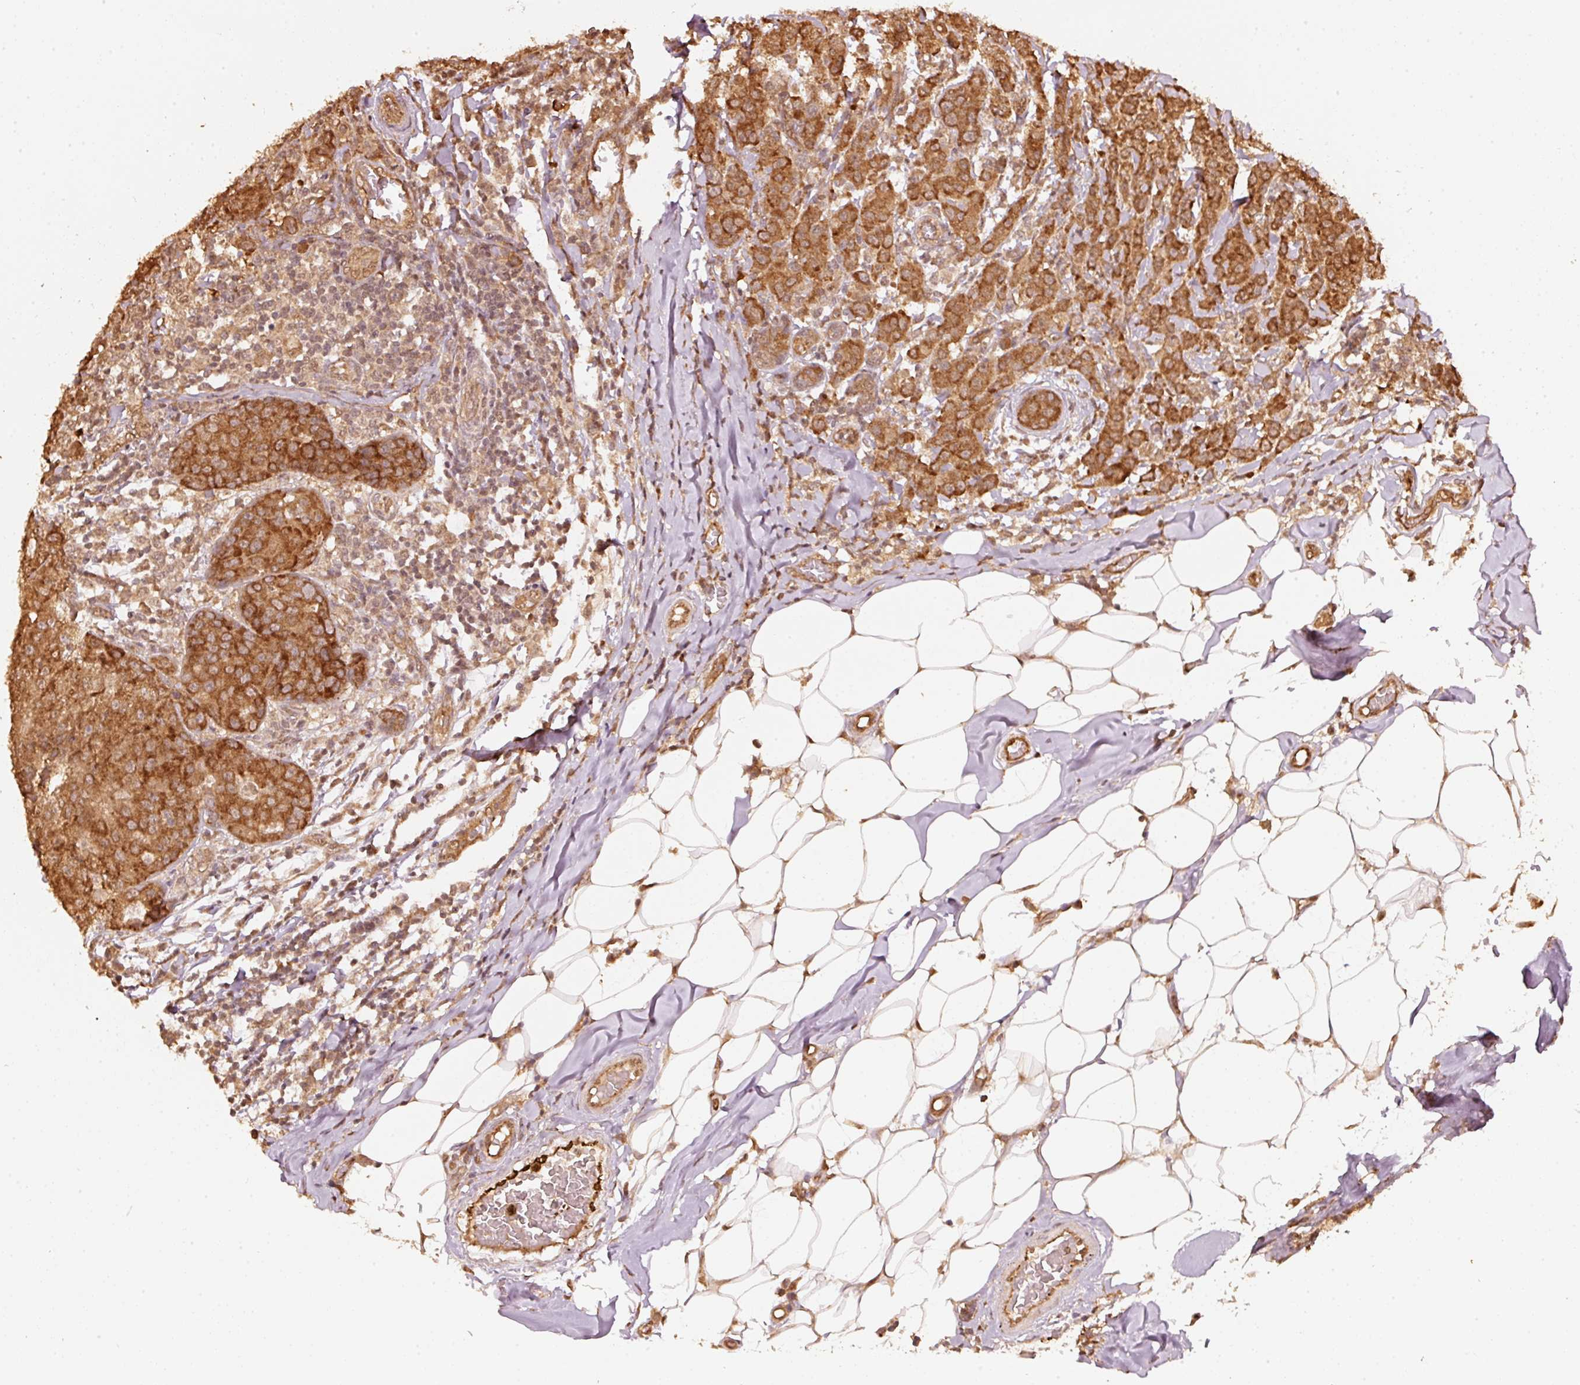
{"staining": {"intensity": "strong", "quantity": ">75%", "location": "cytoplasmic/membranous"}, "tissue": "breast cancer", "cell_type": "Tumor cells", "image_type": "cancer", "snomed": [{"axis": "morphology", "description": "Duct carcinoma"}, {"axis": "topography", "description": "Breast"}], "caption": "Immunohistochemical staining of human breast cancer reveals high levels of strong cytoplasmic/membranous protein positivity in approximately >75% of tumor cells.", "gene": "STAU1", "patient": {"sex": "female", "age": 43}}